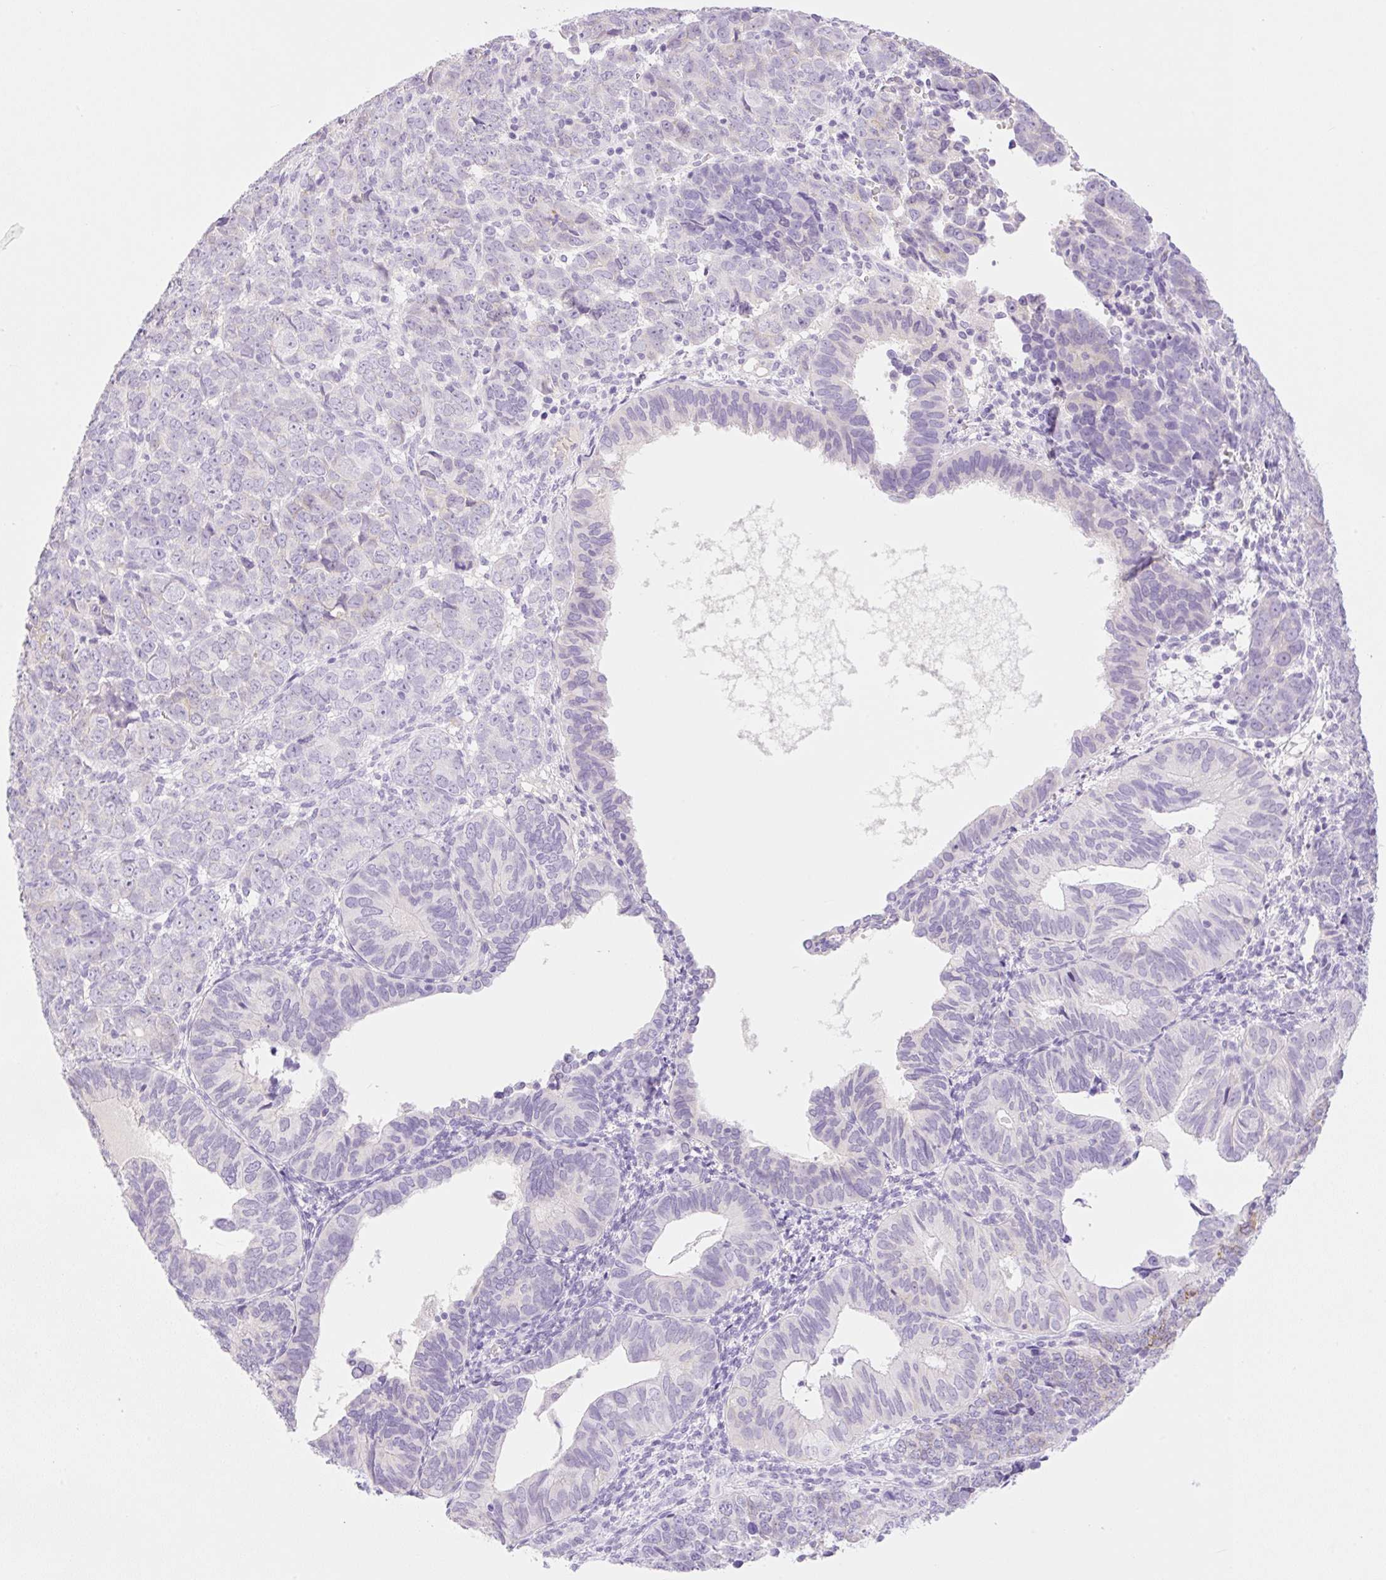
{"staining": {"intensity": "negative", "quantity": "none", "location": "none"}, "tissue": "endometrial cancer", "cell_type": "Tumor cells", "image_type": "cancer", "snomed": [{"axis": "morphology", "description": "Adenocarcinoma, NOS"}, {"axis": "topography", "description": "Endometrium"}], "caption": "High power microscopy micrograph of an immunohistochemistry (IHC) photomicrograph of adenocarcinoma (endometrial), revealing no significant staining in tumor cells.", "gene": "PALM3", "patient": {"sex": "female", "age": 82}}